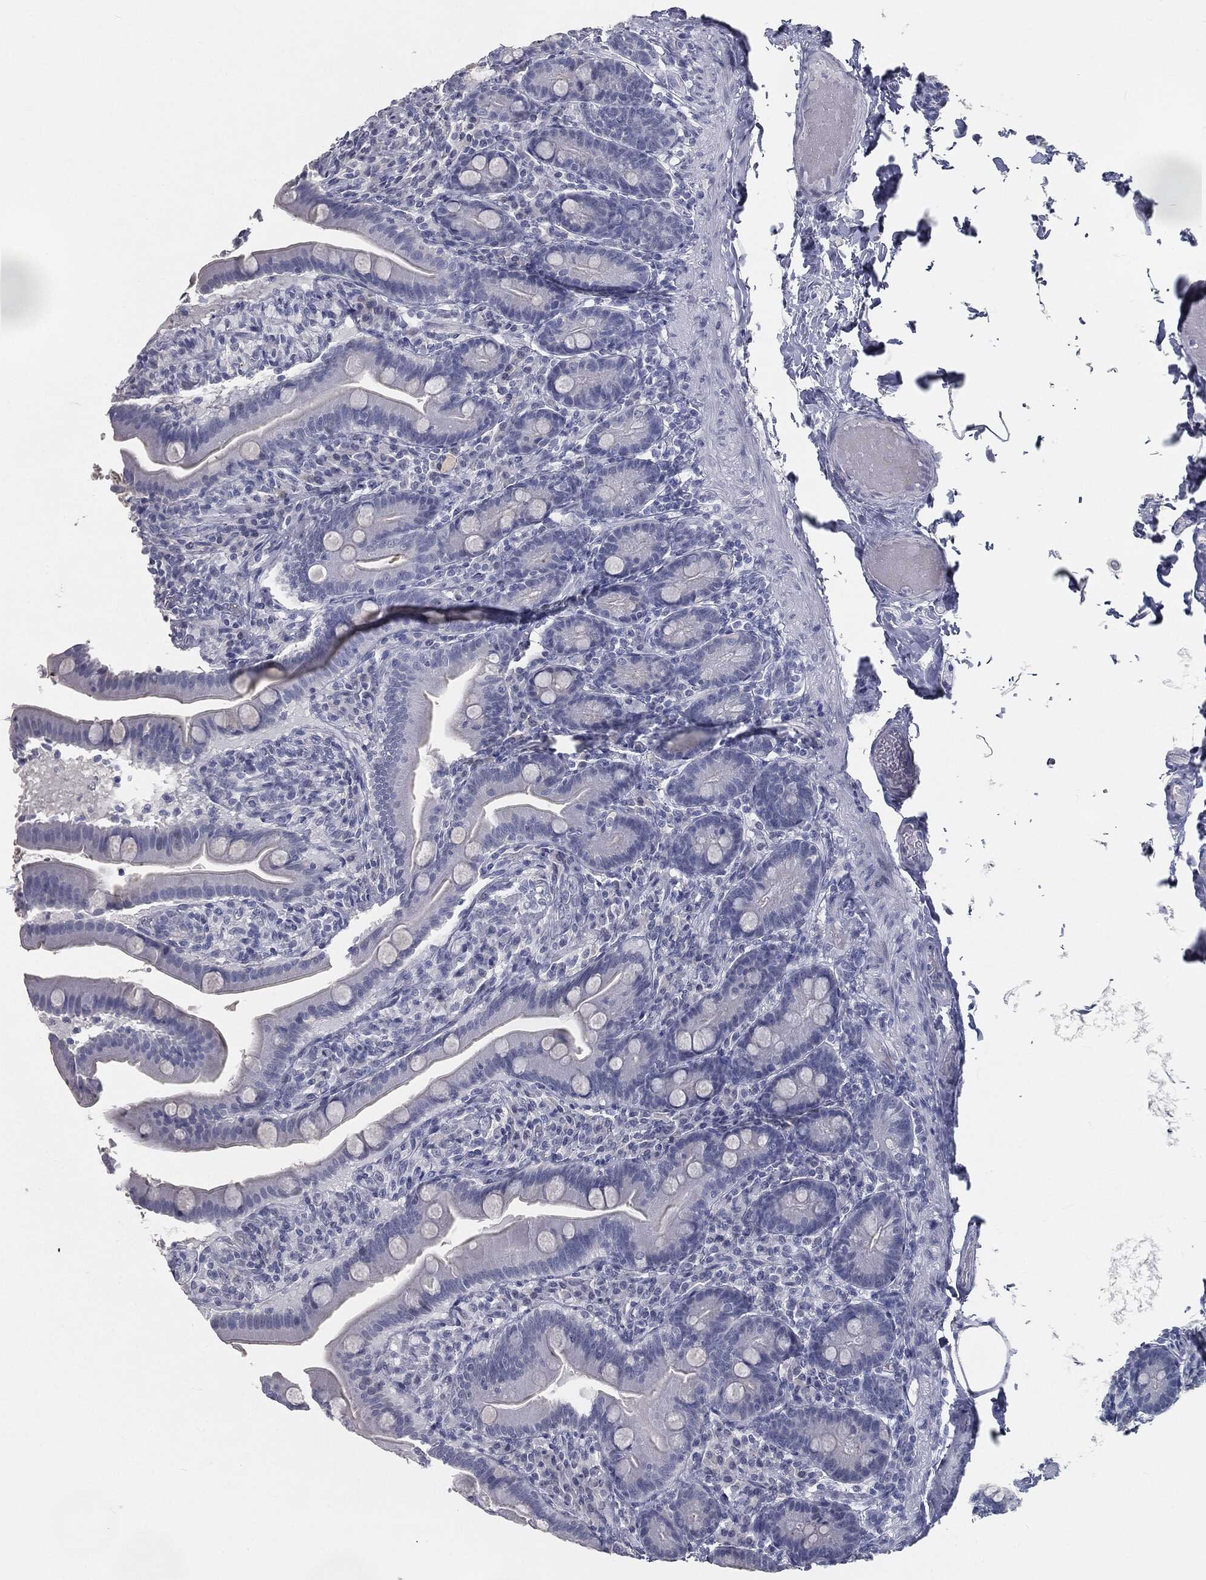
{"staining": {"intensity": "negative", "quantity": "none", "location": "none"}, "tissue": "small intestine", "cell_type": "Glandular cells", "image_type": "normal", "snomed": [{"axis": "morphology", "description": "Normal tissue, NOS"}, {"axis": "topography", "description": "Small intestine"}], "caption": "Immunohistochemistry histopathology image of normal small intestine: small intestine stained with DAB shows no significant protein positivity in glandular cells. Brightfield microscopy of IHC stained with DAB (3,3'-diaminobenzidine) (brown) and hematoxylin (blue), captured at high magnification.", "gene": "PRAME", "patient": {"sex": "male", "age": 66}}